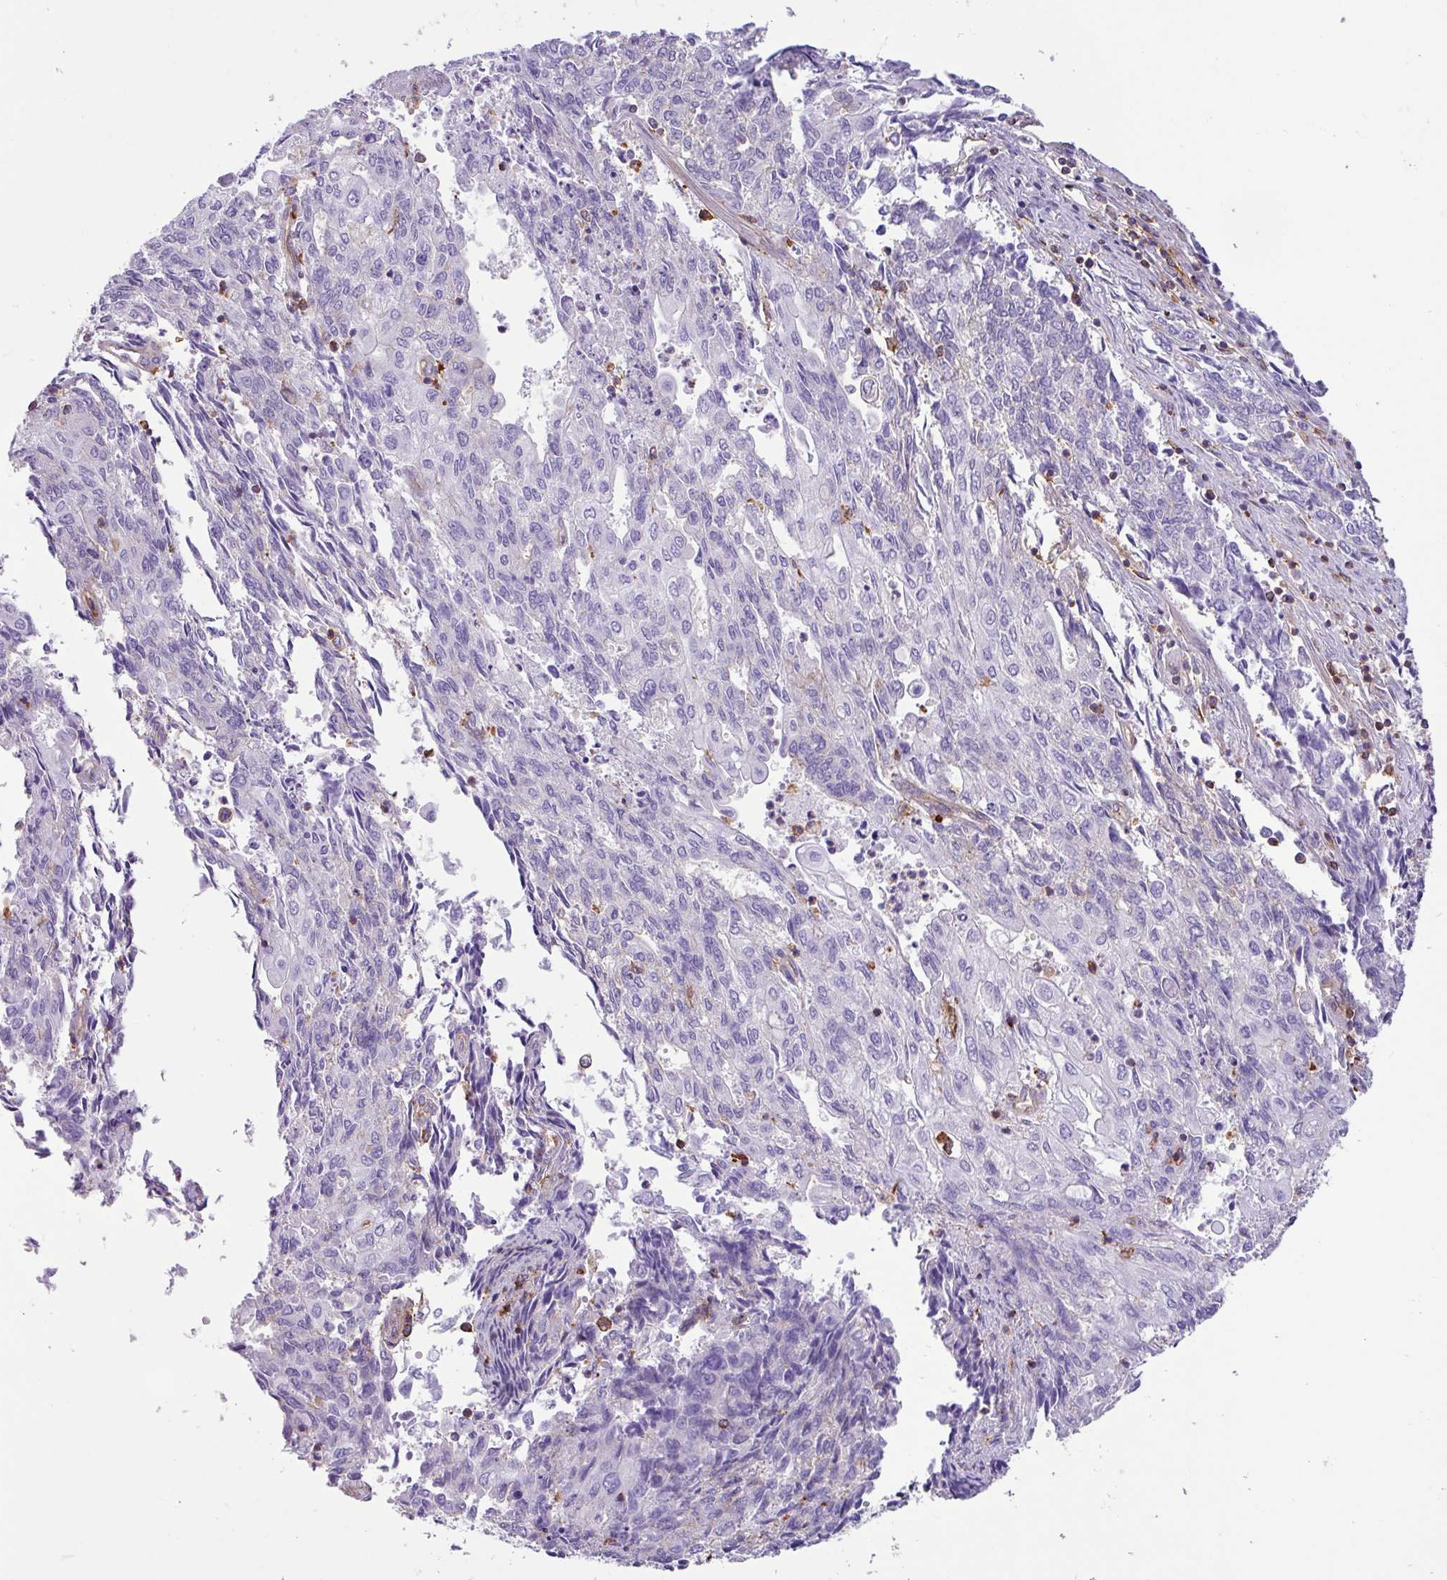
{"staining": {"intensity": "negative", "quantity": "none", "location": "none"}, "tissue": "endometrial cancer", "cell_type": "Tumor cells", "image_type": "cancer", "snomed": [{"axis": "morphology", "description": "Adenocarcinoma, NOS"}, {"axis": "topography", "description": "Endometrium"}], "caption": "This is an immunohistochemistry histopathology image of human adenocarcinoma (endometrial). There is no positivity in tumor cells.", "gene": "PPP1R18", "patient": {"sex": "female", "age": 54}}